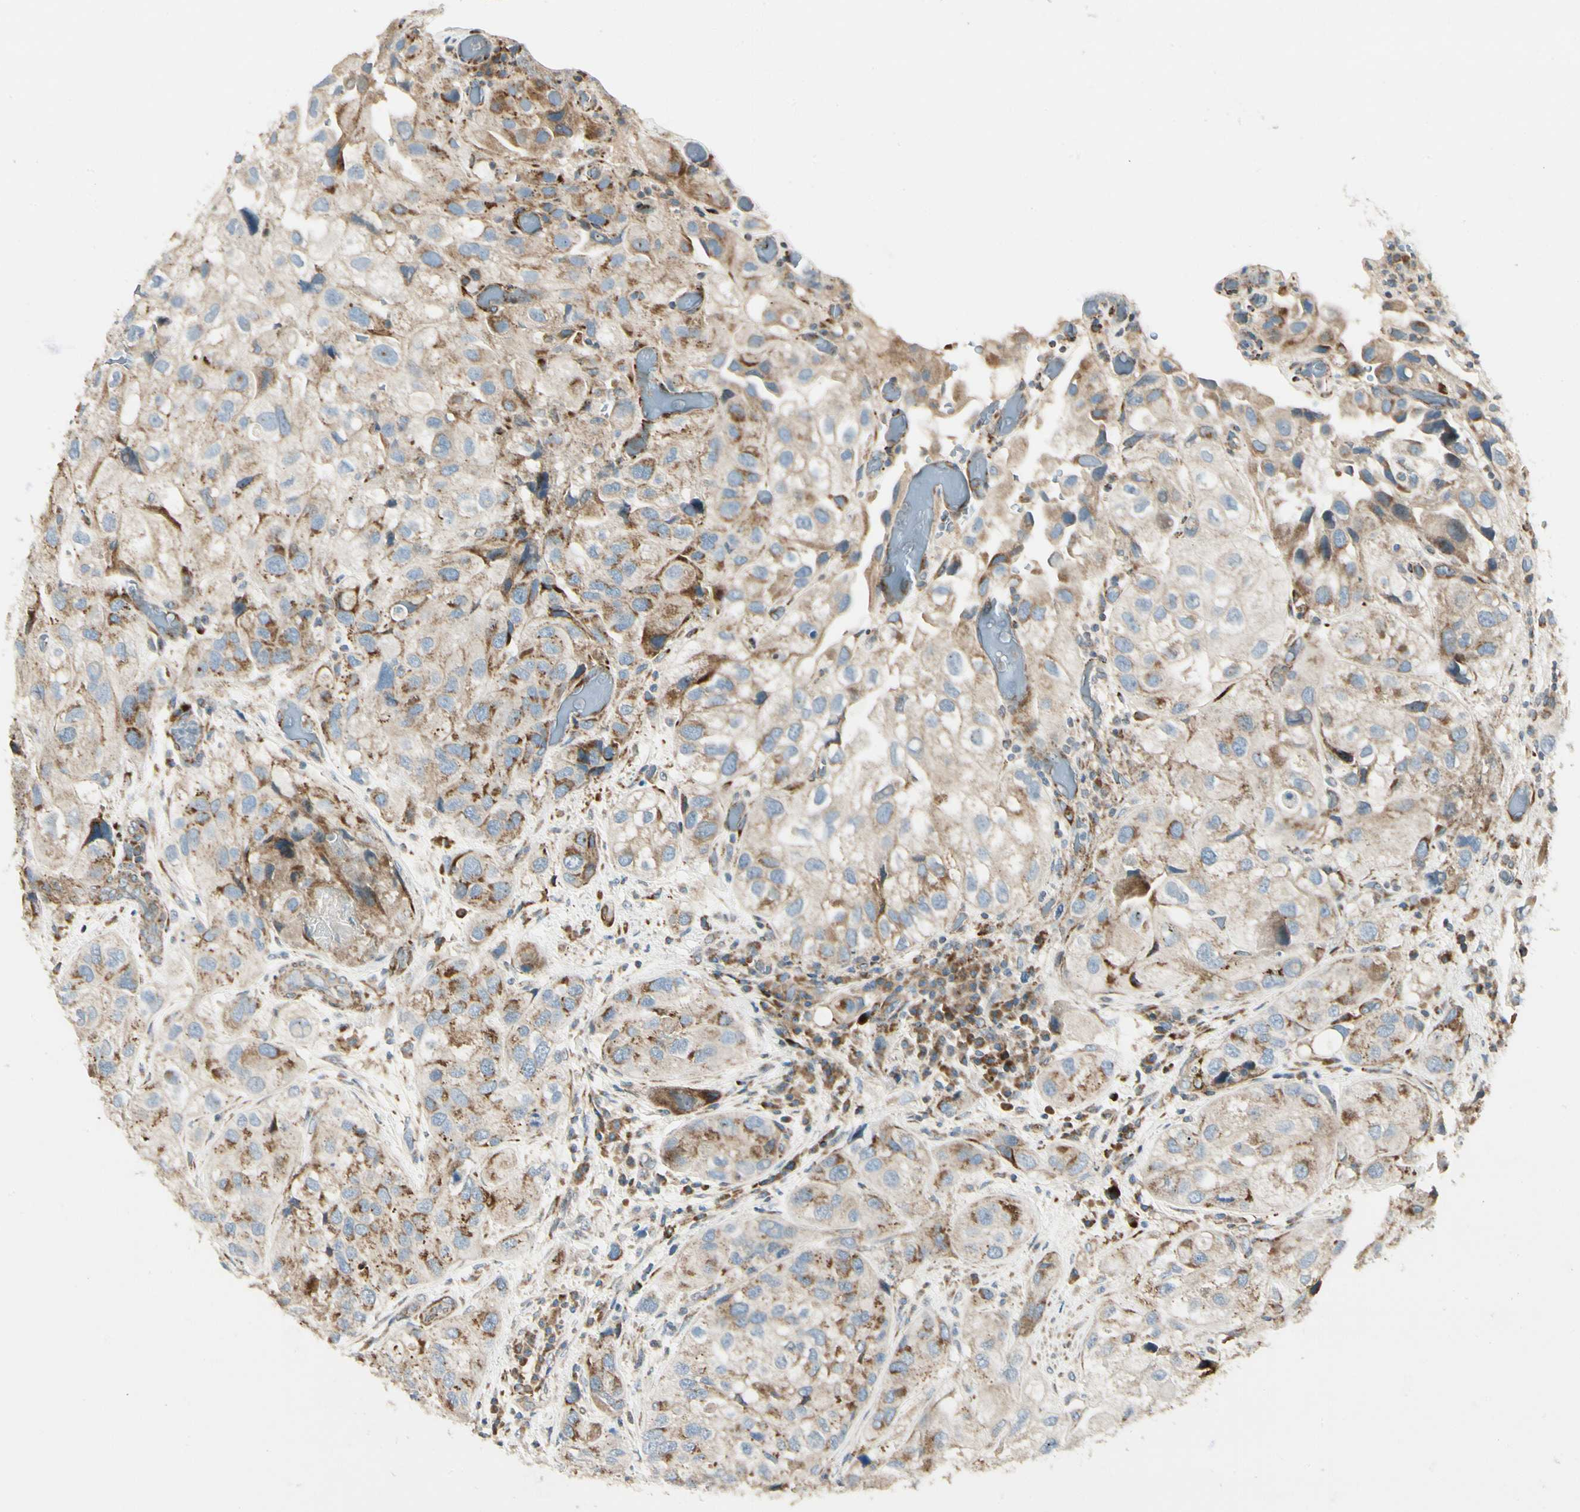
{"staining": {"intensity": "weak", "quantity": ">75%", "location": "cytoplasmic/membranous"}, "tissue": "urothelial cancer", "cell_type": "Tumor cells", "image_type": "cancer", "snomed": [{"axis": "morphology", "description": "Urothelial carcinoma, High grade"}, {"axis": "topography", "description": "Urinary bladder"}], "caption": "Human urothelial cancer stained for a protein (brown) shows weak cytoplasmic/membranous positive staining in about >75% of tumor cells.", "gene": "MRPL9", "patient": {"sex": "female", "age": 64}}